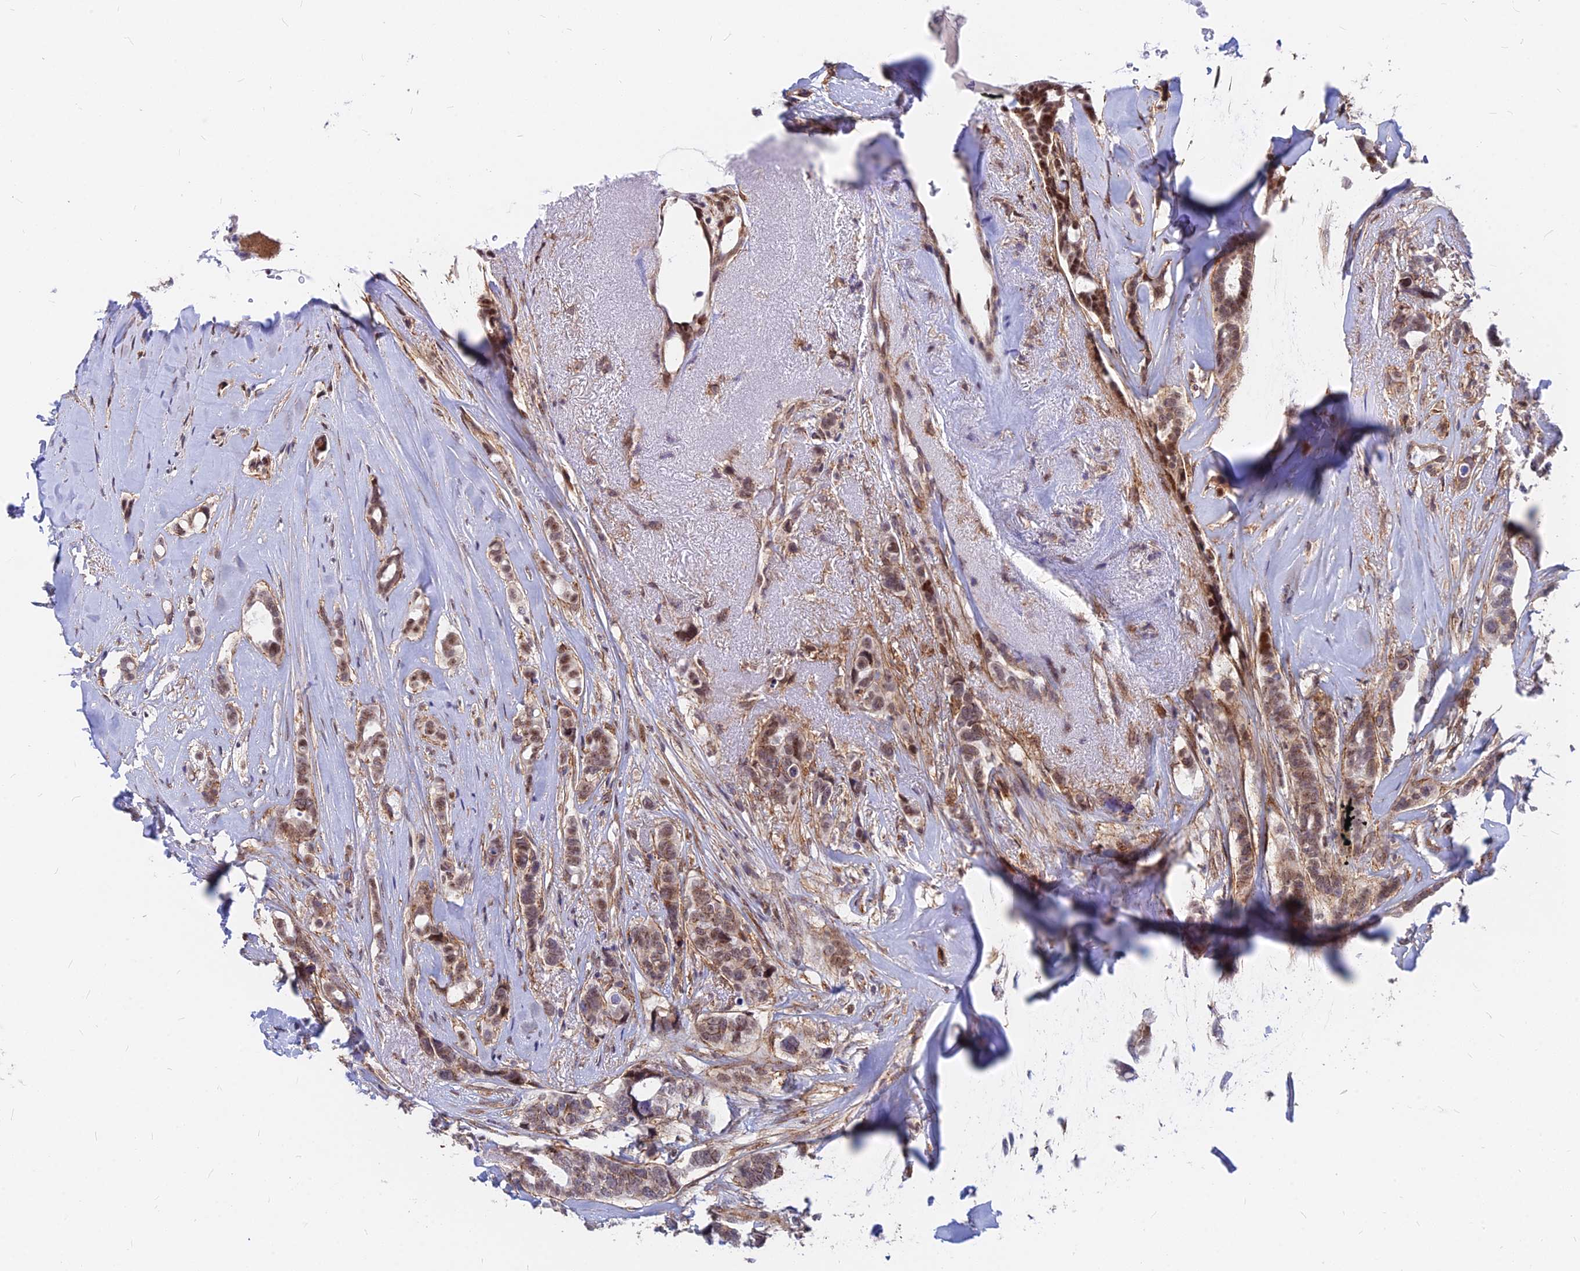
{"staining": {"intensity": "moderate", "quantity": ">75%", "location": "nuclear"}, "tissue": "breast cancer", "cell_type": "Tumor cells", "image_type": "cancer", "snomed": [{"axis": "morphology", "description": "Lobular carcinoma"}, {"axis": "topography", "description": "Breast"}], "caption": "Immunohistochemical staining of breast cancer (lobular carcinoma) reveals moderate nuclear protein positivity in about >75% of tumor cells. Nuclei are stained in blue.", "gene": "VSTM2L", "patient": {"sex": "female", "age": 51}}